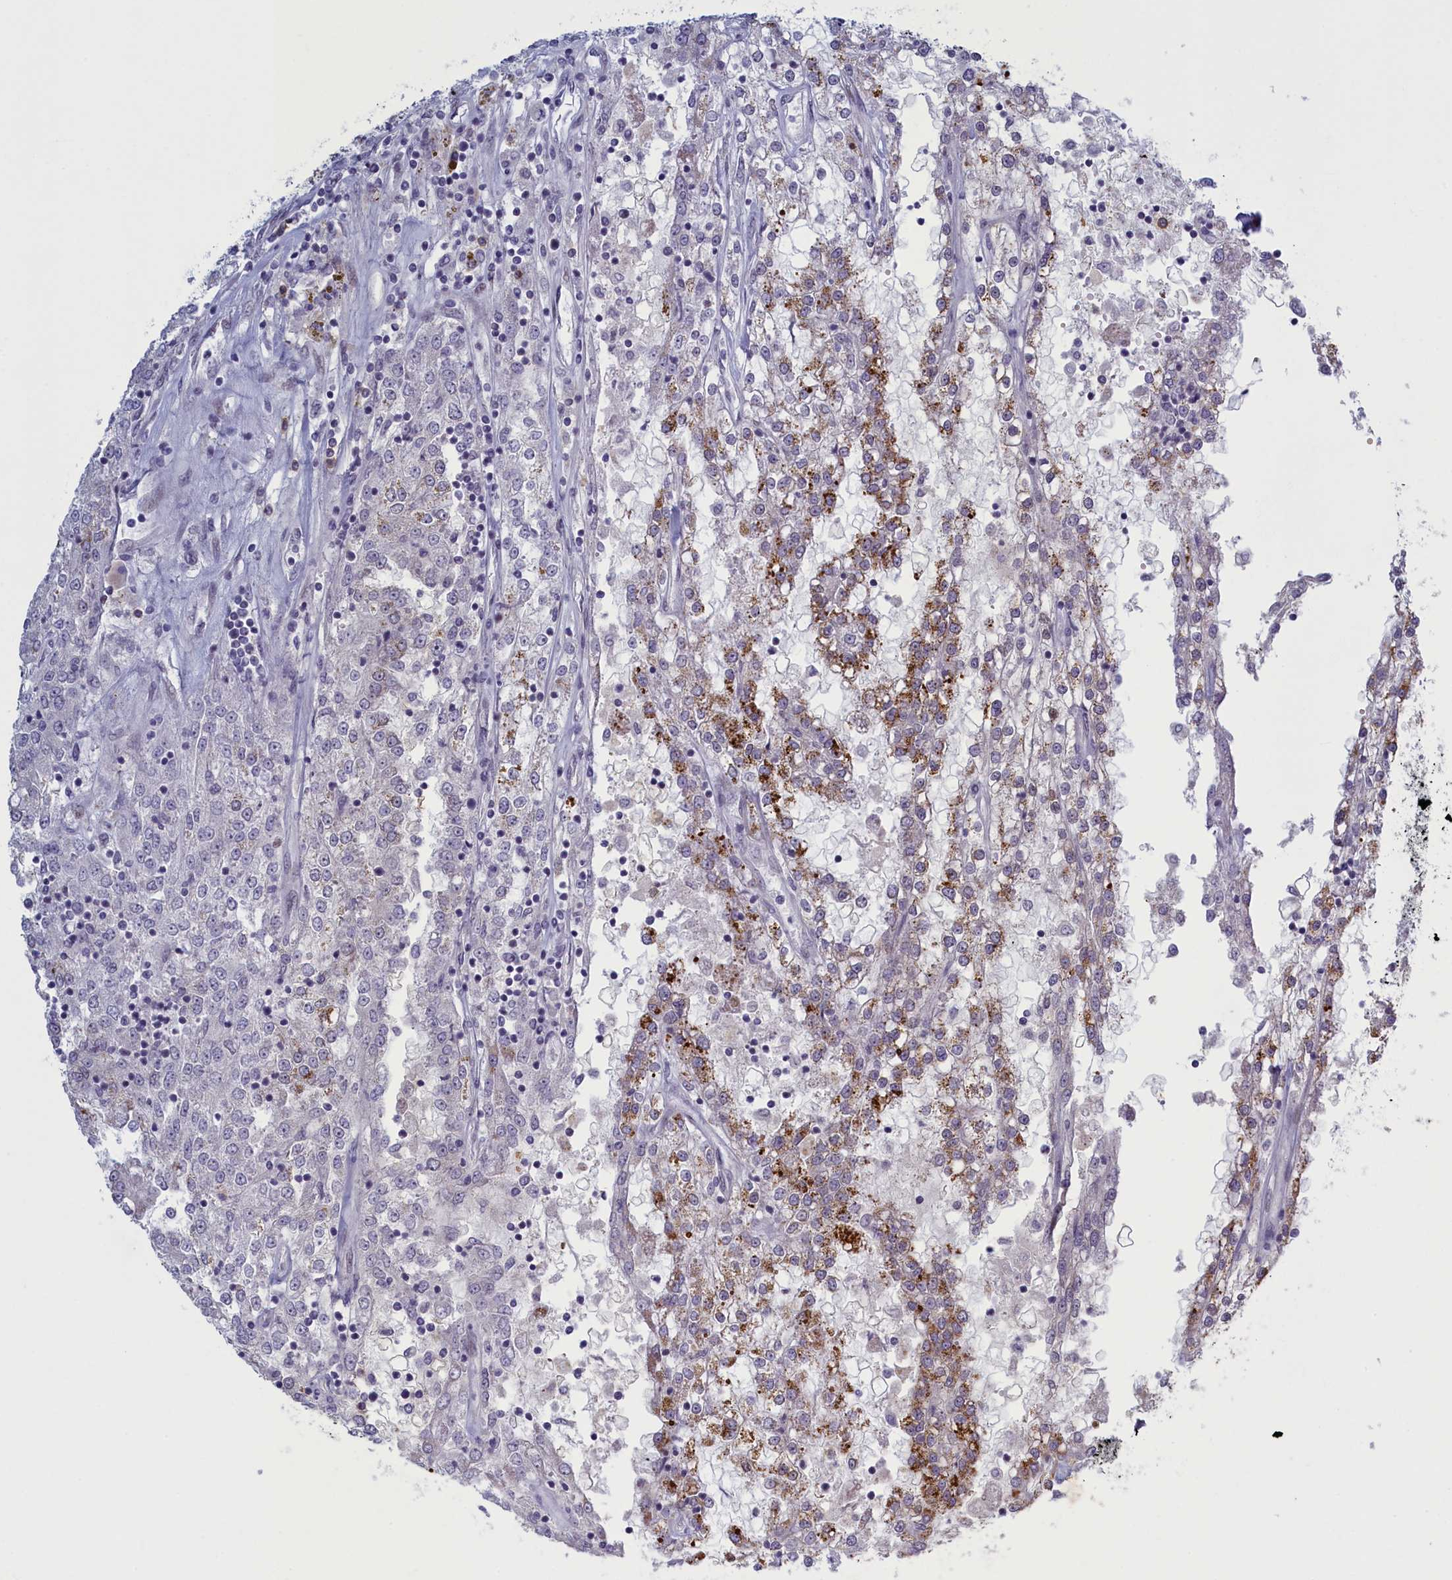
{"staining": {"intensity": "moderate", "quantity": "<25%", "location": "cytoplasmic/membranous"}, "tissue": "renal cancer", "cell_type": "Tumor cells", "image_type": "cancer", "snomed": [{"axis": "morphology", "description": "Adenocarcinoma, NOS"}, {"axis": "topography", "description": "Kidney"}], "caption": "Brown immunohistochemical staining in human renal cancer (adenocarcinoma) shows moderate cytoplasmic/membranous staining in about <25% of tumor cells.", "gene": "ATF7IP2", "patient": {"sex": "female", "age": 52}}